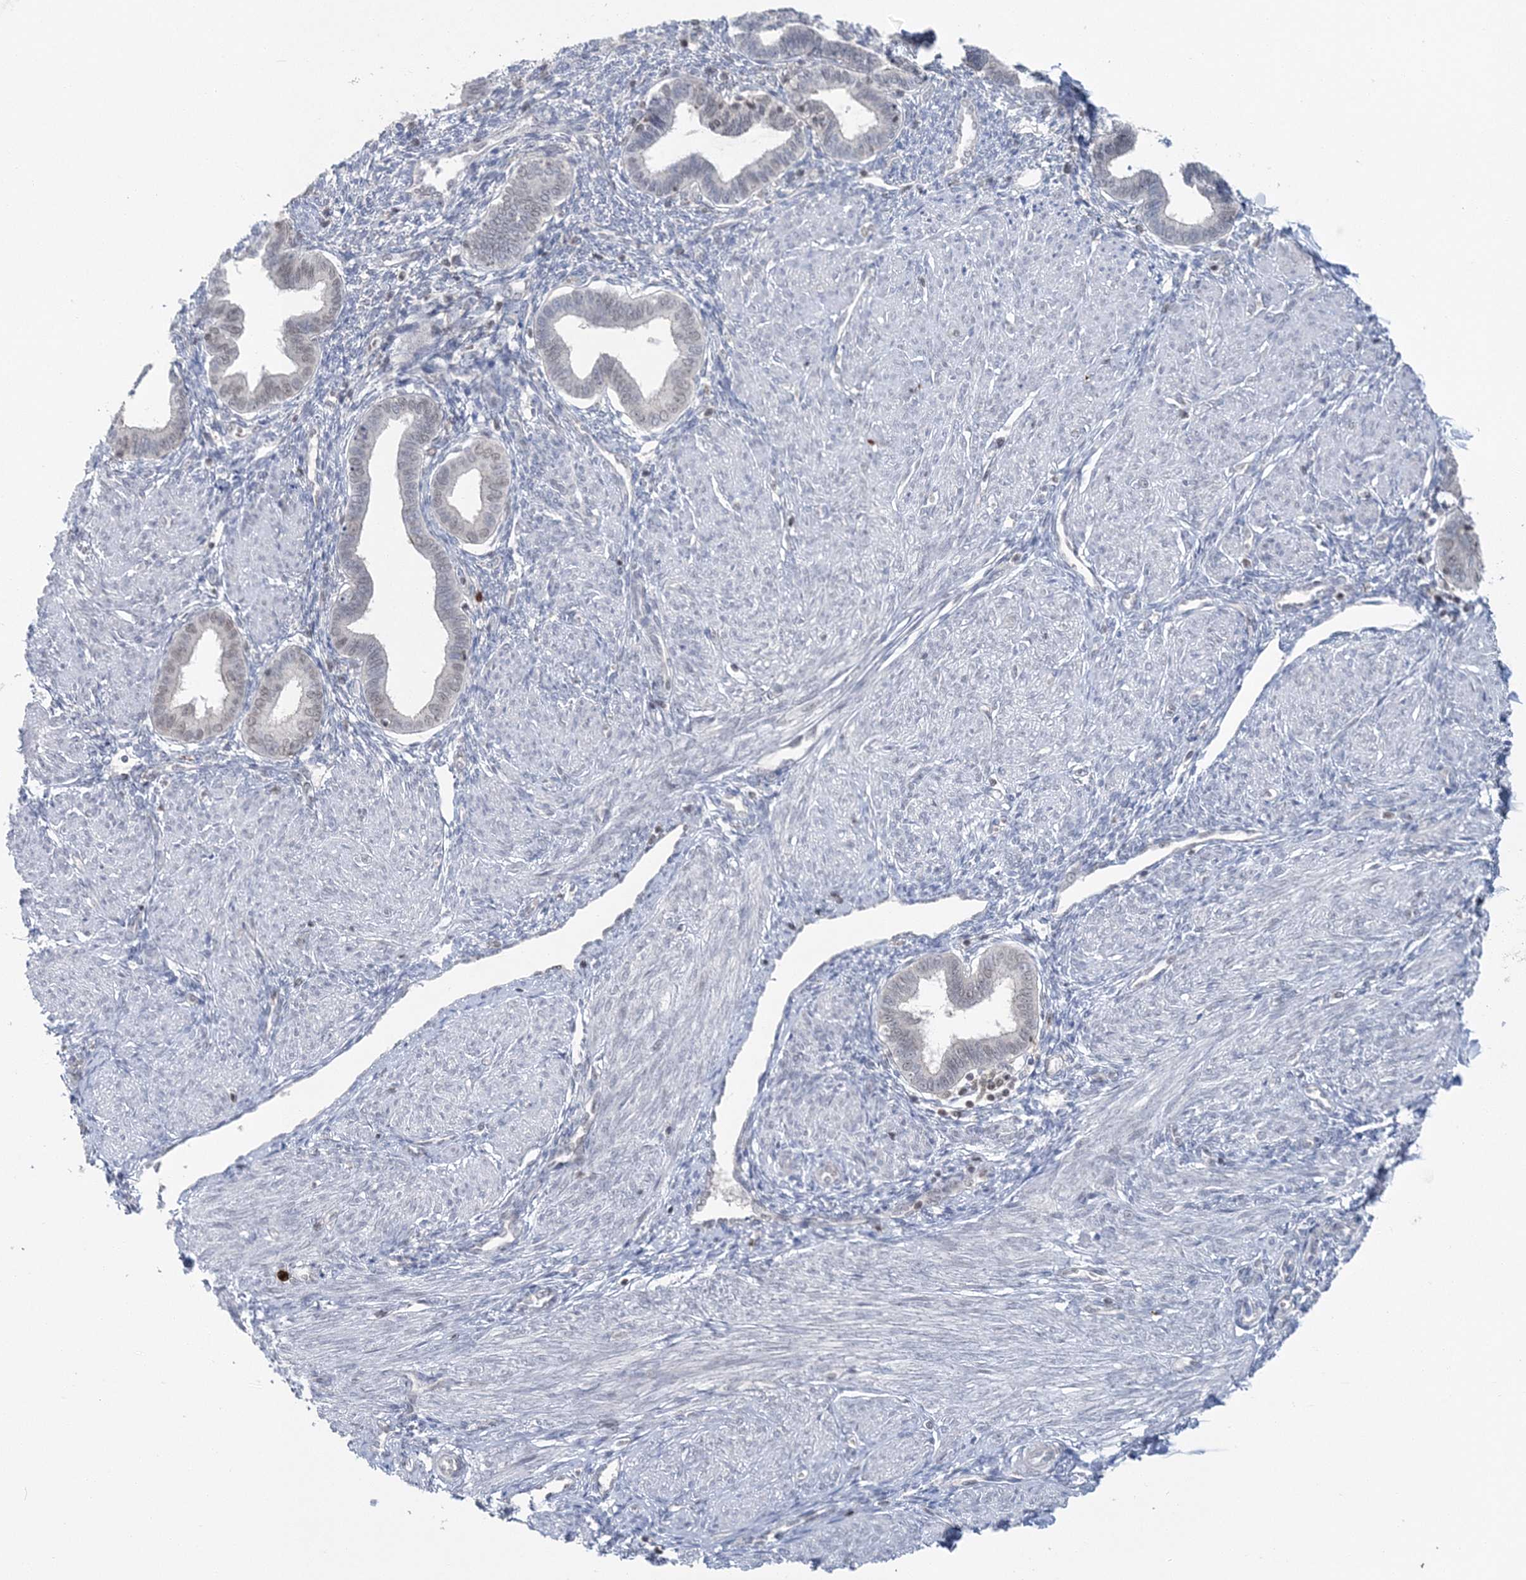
{"staining": {"intensity": "weak", "quantity": "<25%", "location": "nuclear"}, "tissue": "endometrium", "cell_type": "Cells in endometrial stroma", "image_type": "normal", "snomed": [{"axis": "morphology", "description": "Normal tissue, NOS"}, {"axis": "topography", "description": "Endometrium"}], "caption": "Human endometrium stained for a protein using IHC shows no staining in cells in endometrial stroma.", "gene": "PDS5A", "patient": {"sex": "female", "age": 53}}